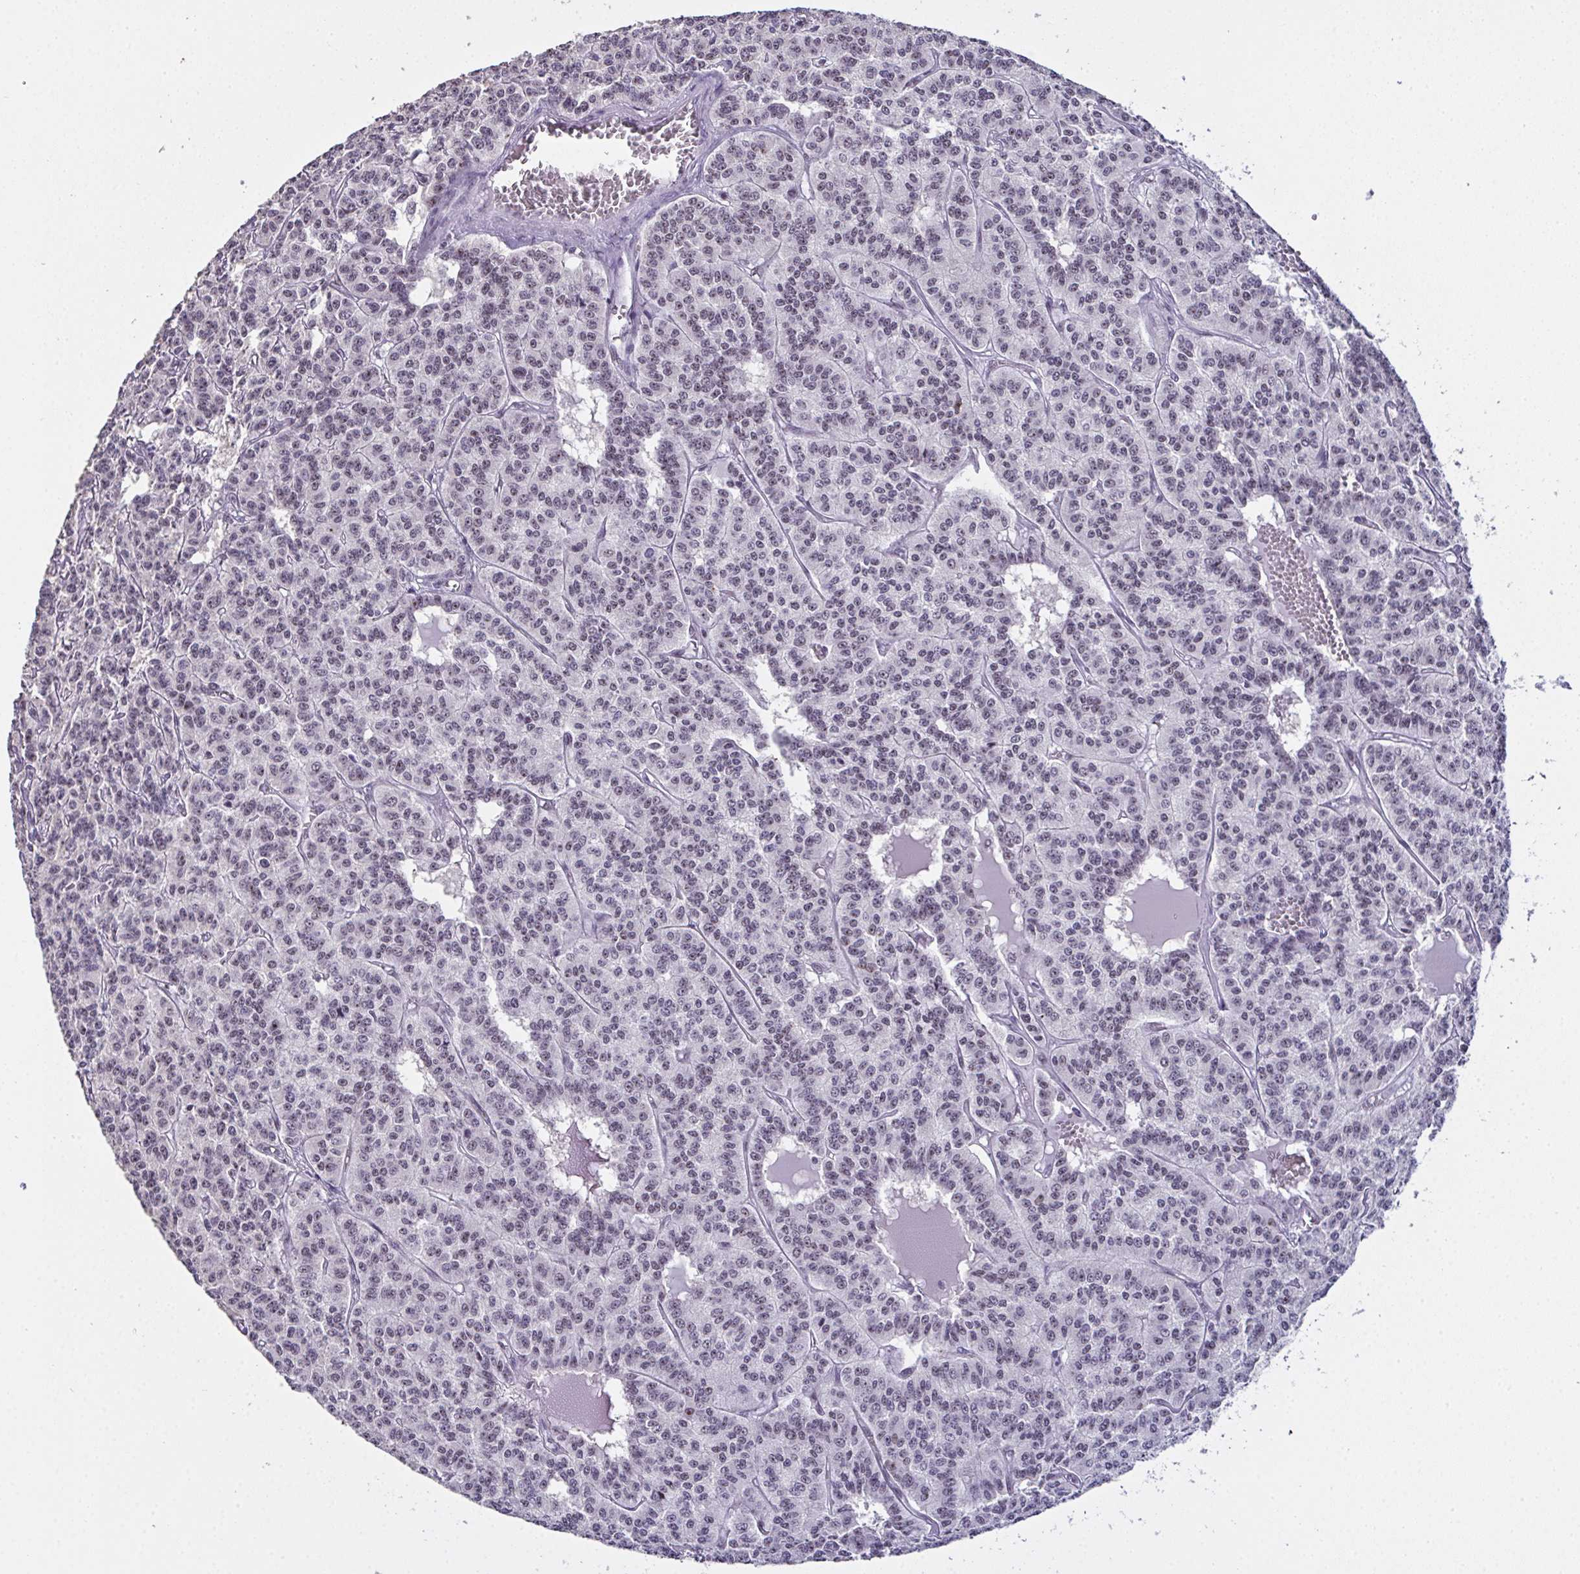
{"staining": {"intensity": "weak", "quantity": "25%-75%", "location": "nuclear"}, "tissue": "carcinoid", "cell_type": "Tumor cells", "image_type": "cancer", "snomed": [{"axis": "morphology", "description": "Carcinoid, malignant, NOS"}, {"axis": "topography", "description": "Lung"}], "caption": "Carcinoid (malignant) was stained to show a protein in brown. There is low levels of weak nuclear positivity in approximately 25%-75% of tumor cells.", "gene": "ZNF800", "patient": {"sex": "female", "age": 71}}